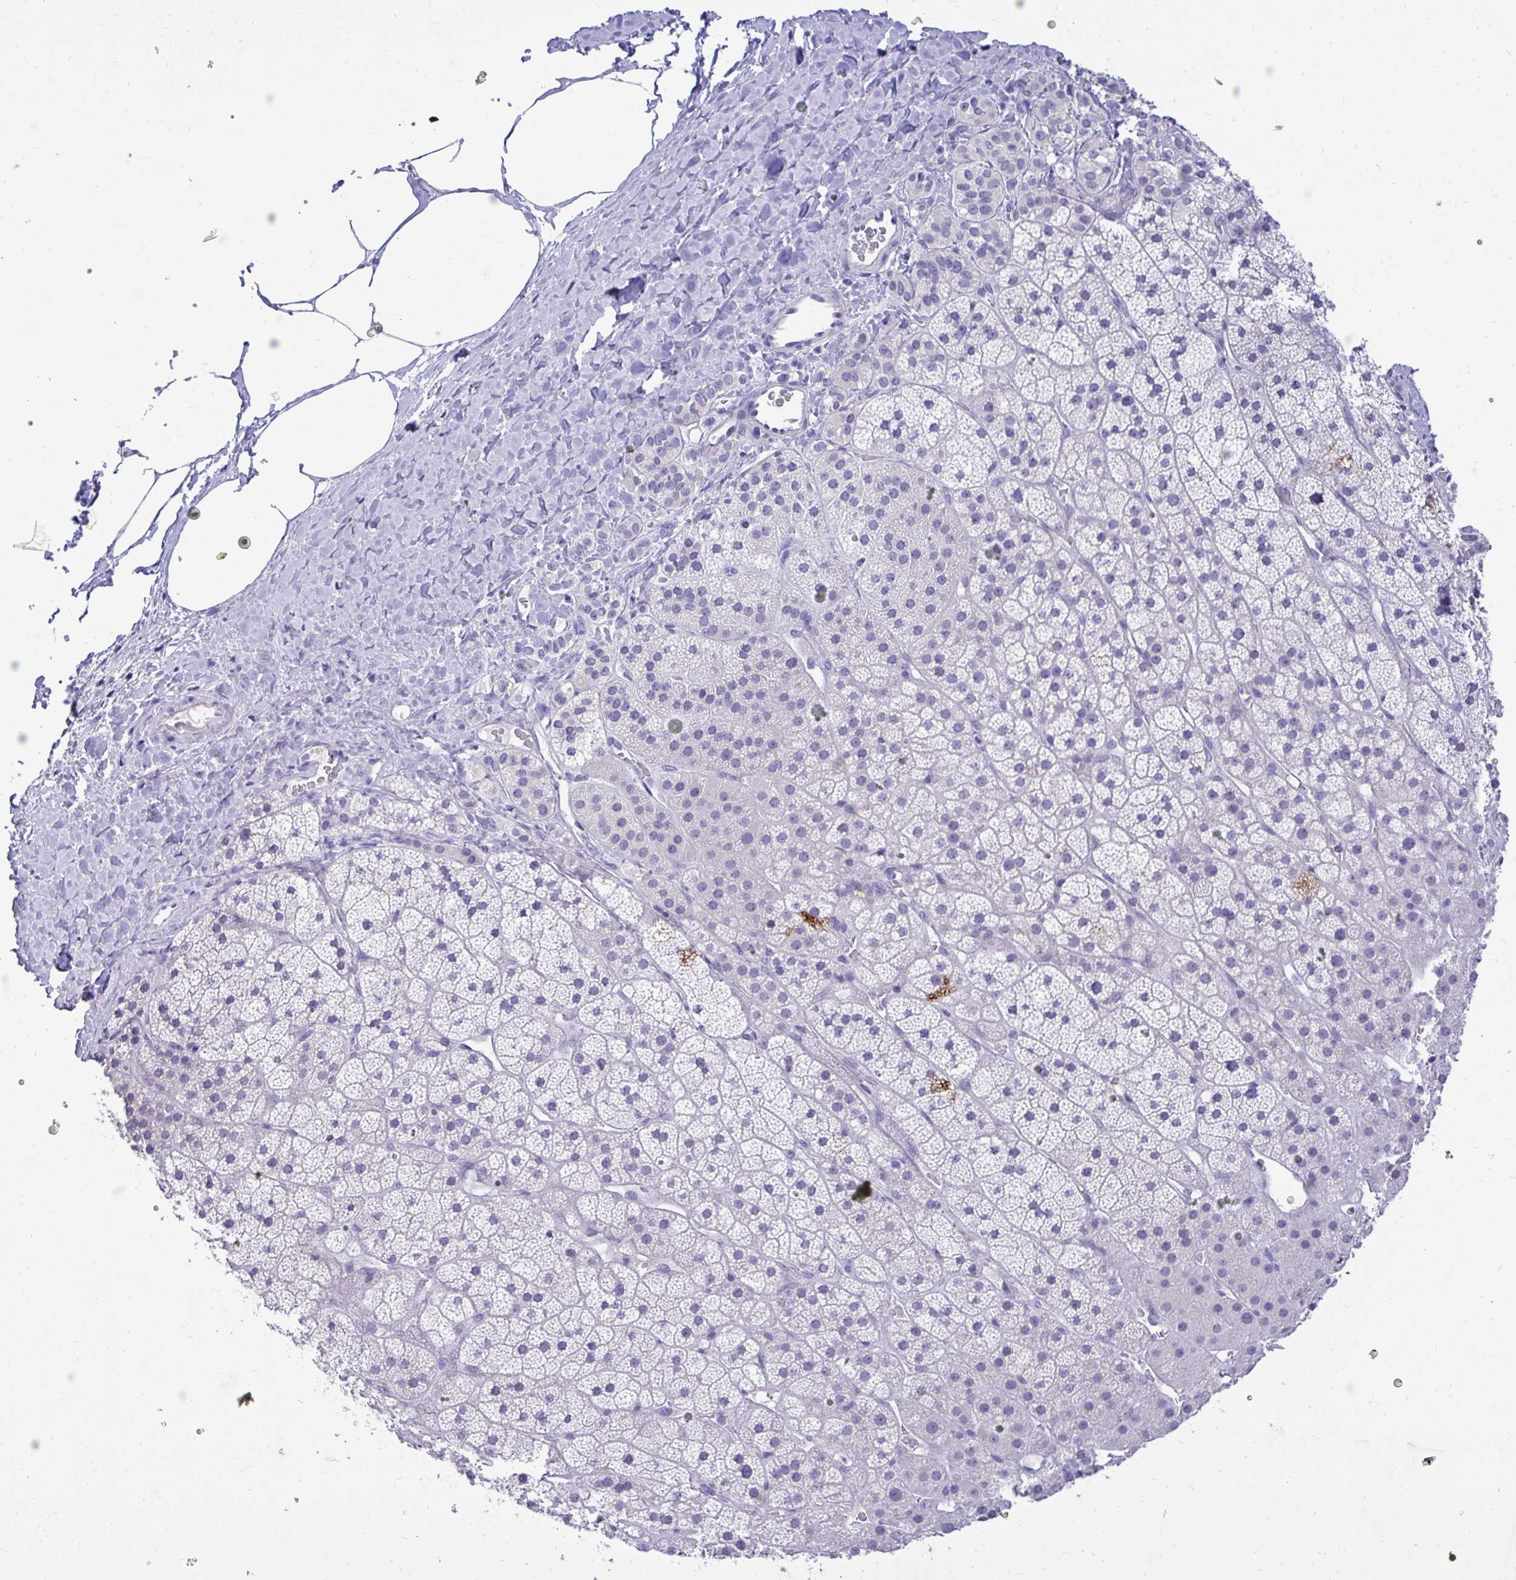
{"staining": {"intensity": "negative", "quantity": "none", "location": "none"}, "tissue": "adrenal gland", "cell_type": "Glandular cells", "image_type": "normal", "snomed": [{"axis": "morphology", "description": "Normal tissue, NOS"}, {"axis": "topography", "description": "Adrenal gland"}], "caption": "A photomicrograph of human adrenal gland is negative for staining in glandular cells. (DAB IHC, high magnification).", "gene": "TMCO5A", "patient": {"sex": "male", "age": 57}}